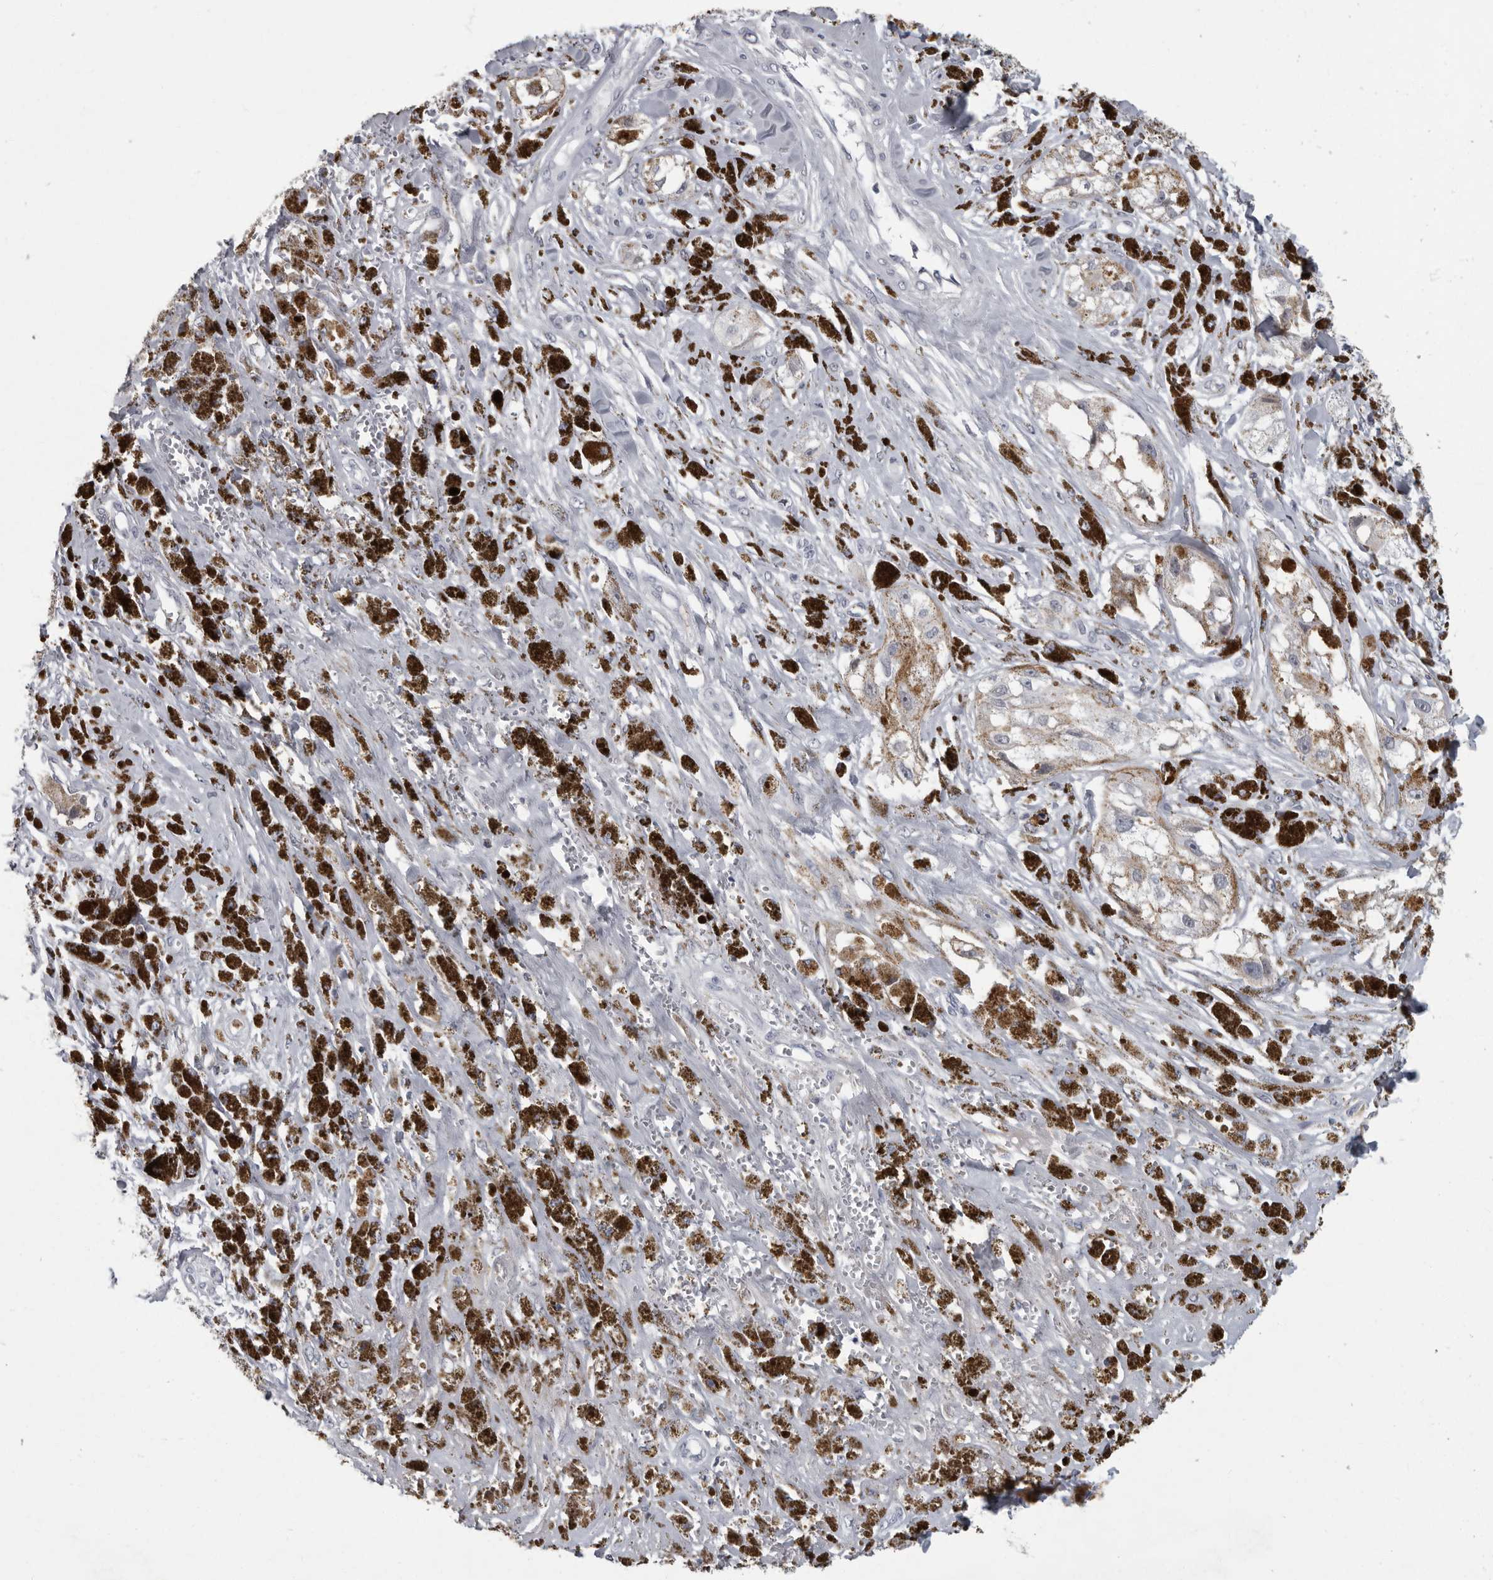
{"staining": {"intensity": "negative", "quantity": "none", "location": "none"}, "tissue": "melanoma", "cell_type": "Tumor cells", "image_type": "cancer", "snomed": [{"axis": "morphology", "description": "Malignant melanoma, NOS"}, {"axis": "topography", "description": "Skin"}], "caption": "Malignant melanoma stained for a protein using IHC shows no expression tumor cells.", "gene": "SLC25A39", "patient": {"sex": "male", "age": 88}}